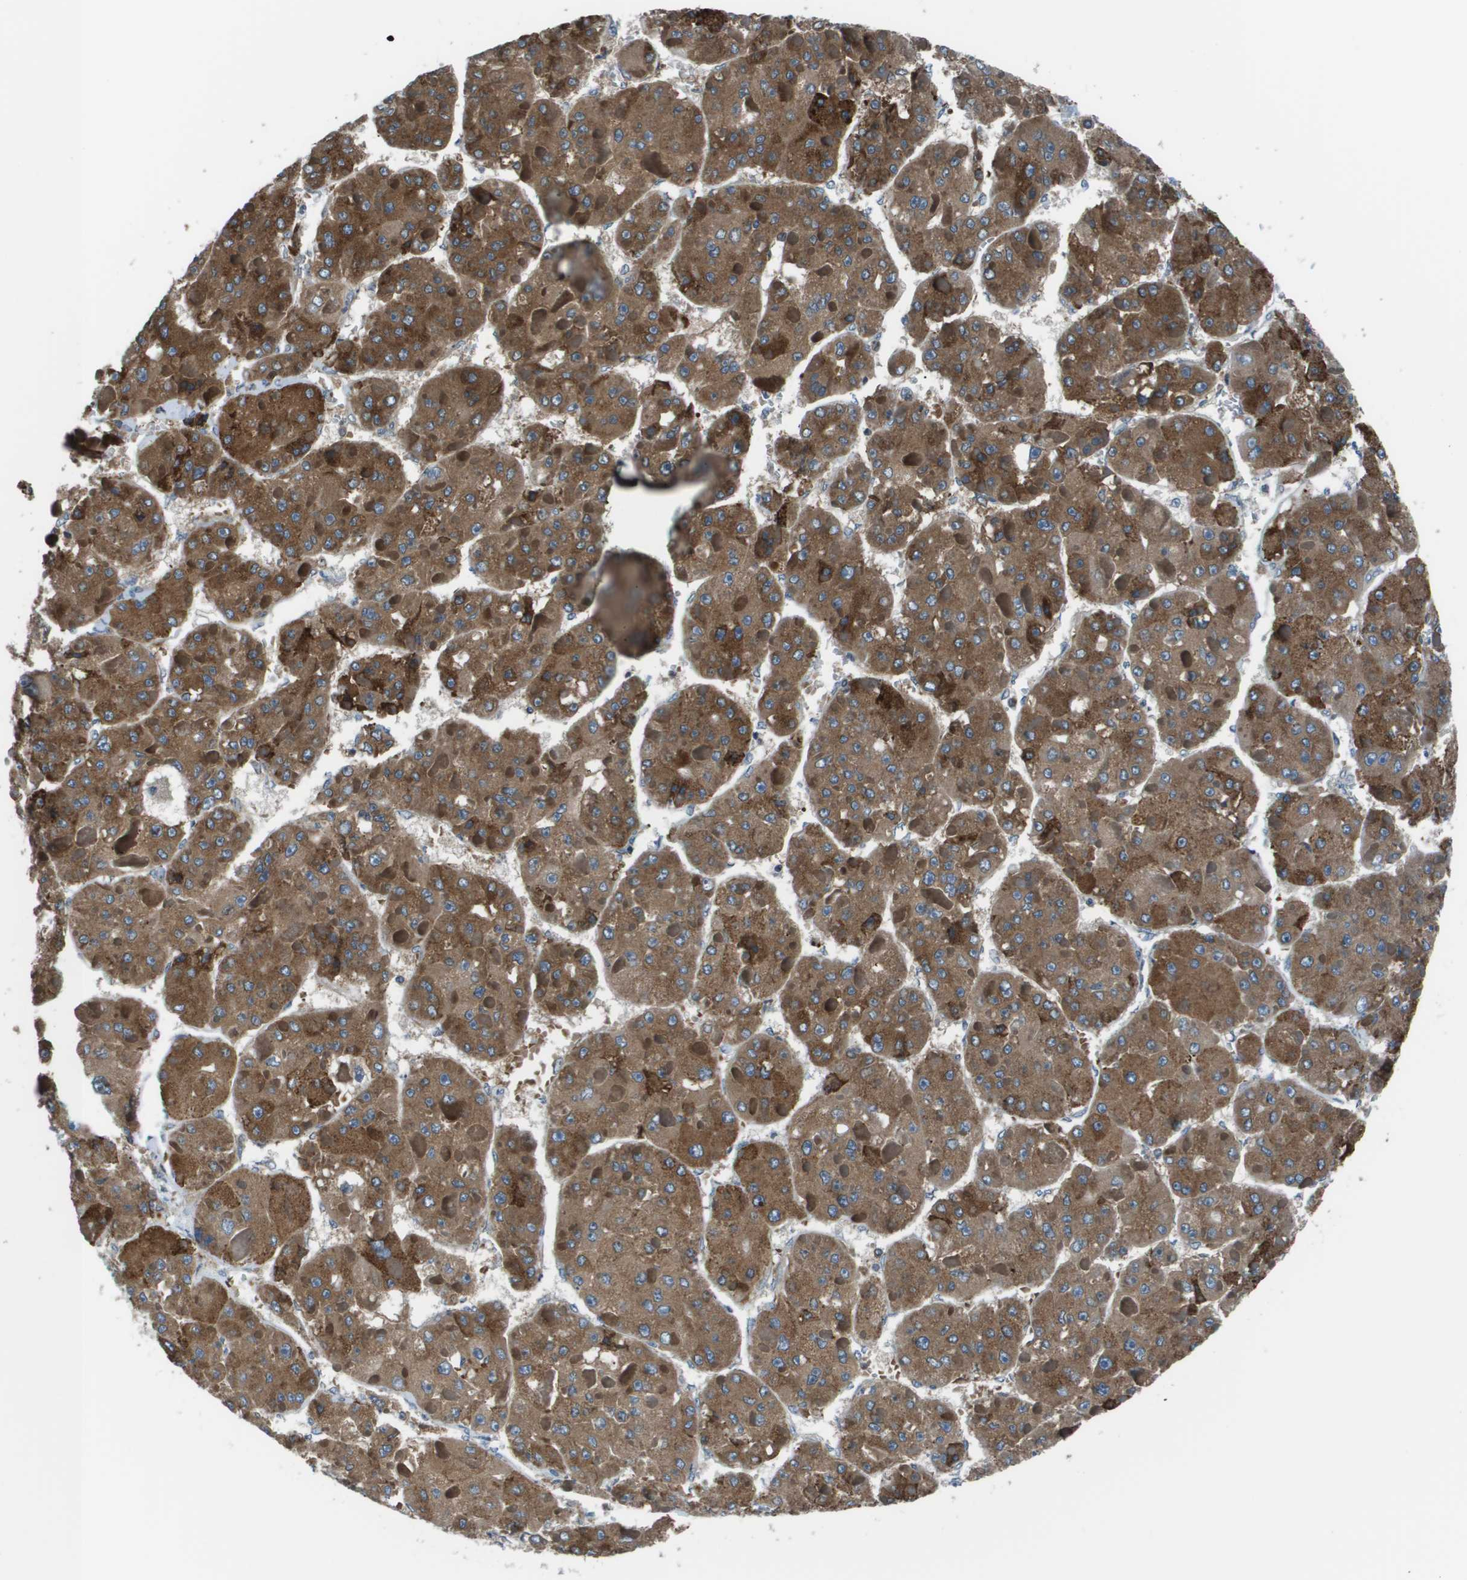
{"staining": {"intensity": "moderate", "quantity": ">75%", "location": "cytoplasmic/membranous"}, "tissue": "liver cancer", "cell_type": "Tumor cells", "image_type": "cancer", "snomed": [{"axis": "morphology", "description": "Carcinoma, Hepatocellular, NOS"}, {"axis": "topography", "description": "Liver"}], "caption": "Immunohistochemical staining of human hepatocellular carcinoma (liver) reveals medium levels of moderate cytoplasmic/membranous positivity in about >75% of tumor cells.", "gene": "EIF3B", "patient": {"sex": "female", "age": 73}}